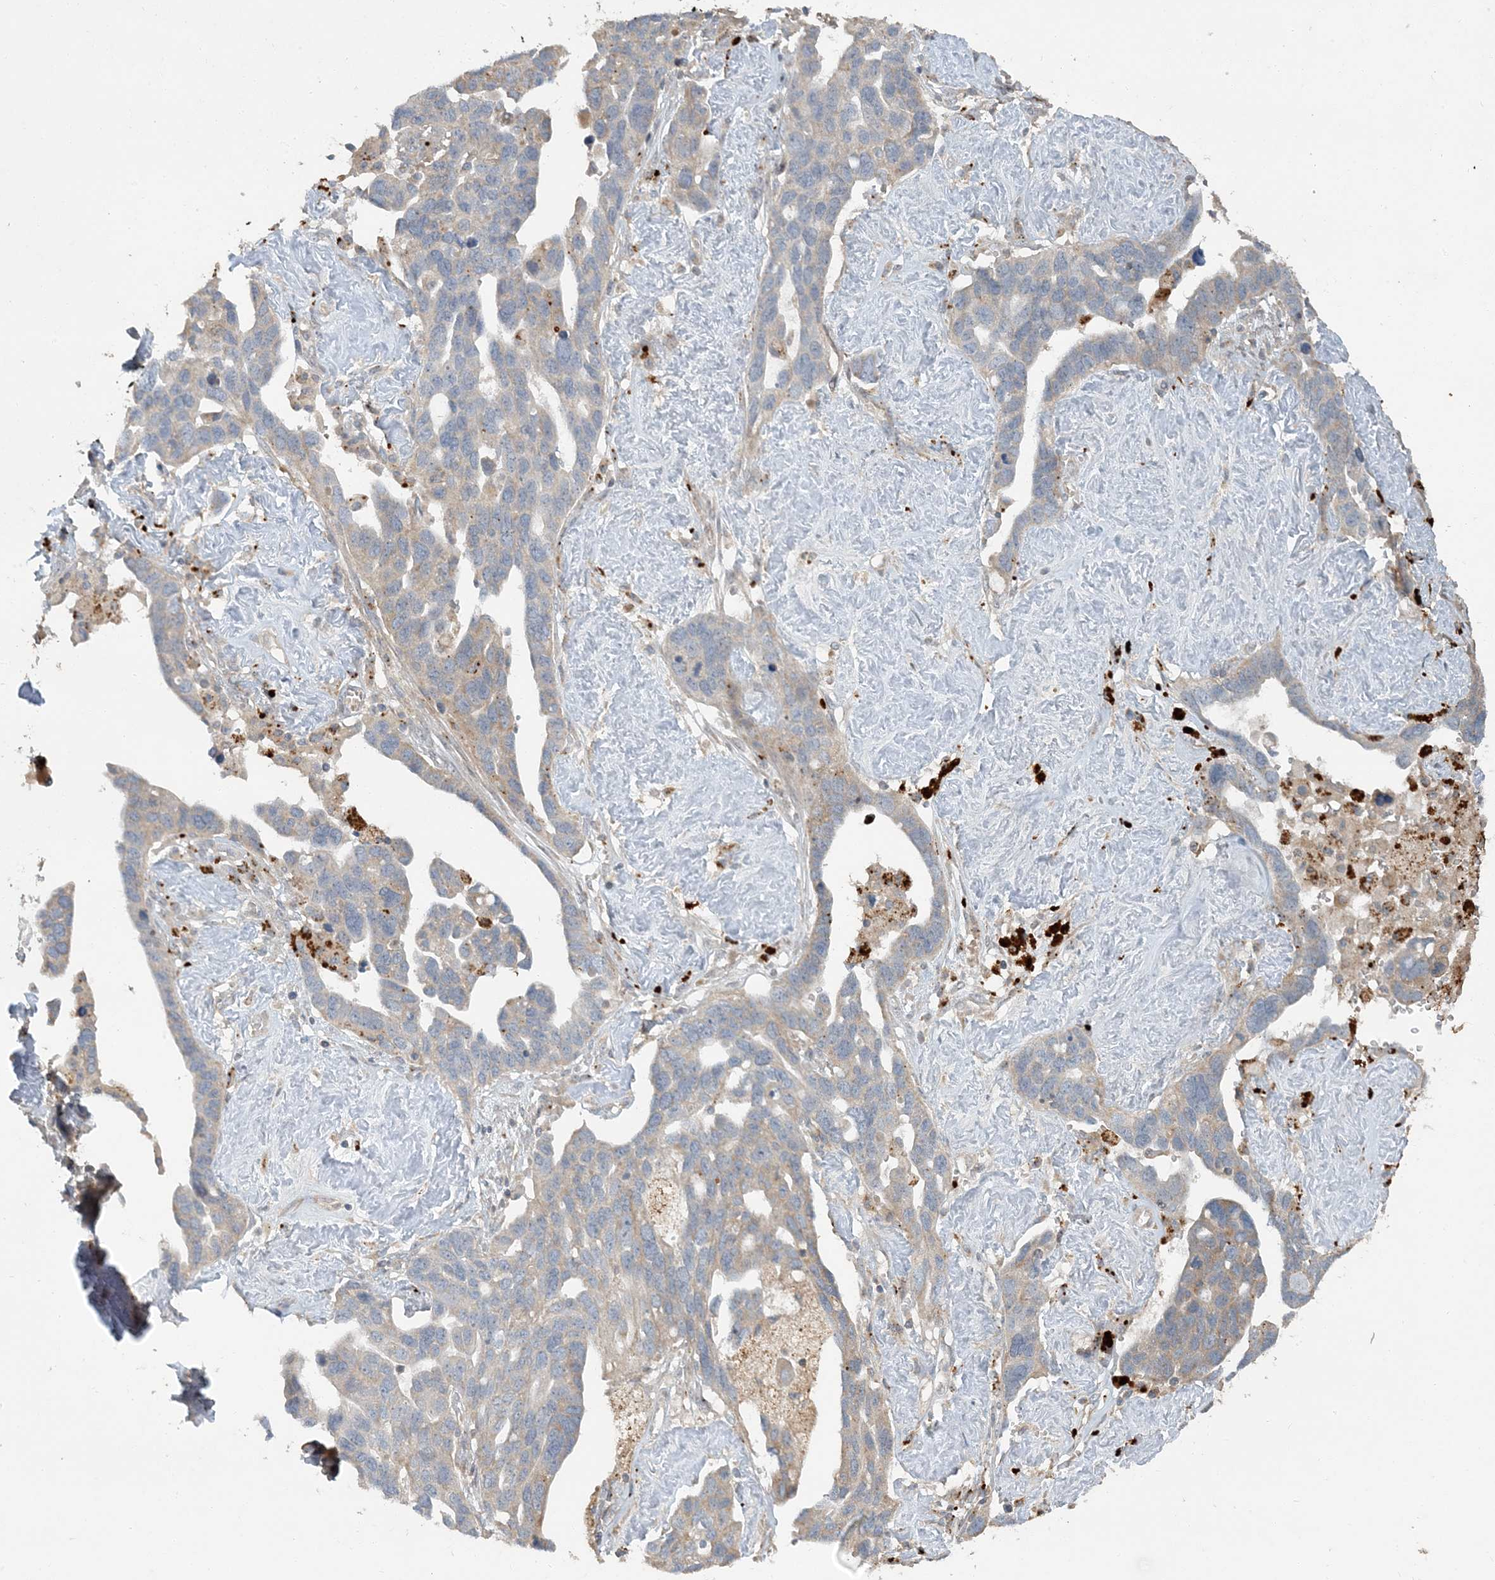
{"staining": {"intensity": "moderate", "quantity": "25%-75%", "location": "cytoplasmic/membranous"}, "tissue": "ovarian cancer", "cell_type": "Tumor cells", "image_type": "cancer", "snomed": [{"axis": "morphology", "description": "Cystadenocarcinoma, serous, NOS"}, {"axis": "topography", "description": "Ovary"}], "caption": "A micrograph showing moderate cytoplasmic/membranous staining in approximately 25%-75% of tumor cells in ovarian cancer, as visualized by brown immunohistochemical staining.", "gene": "LTN1", "patient": {"sex": "female", "age": 54}}